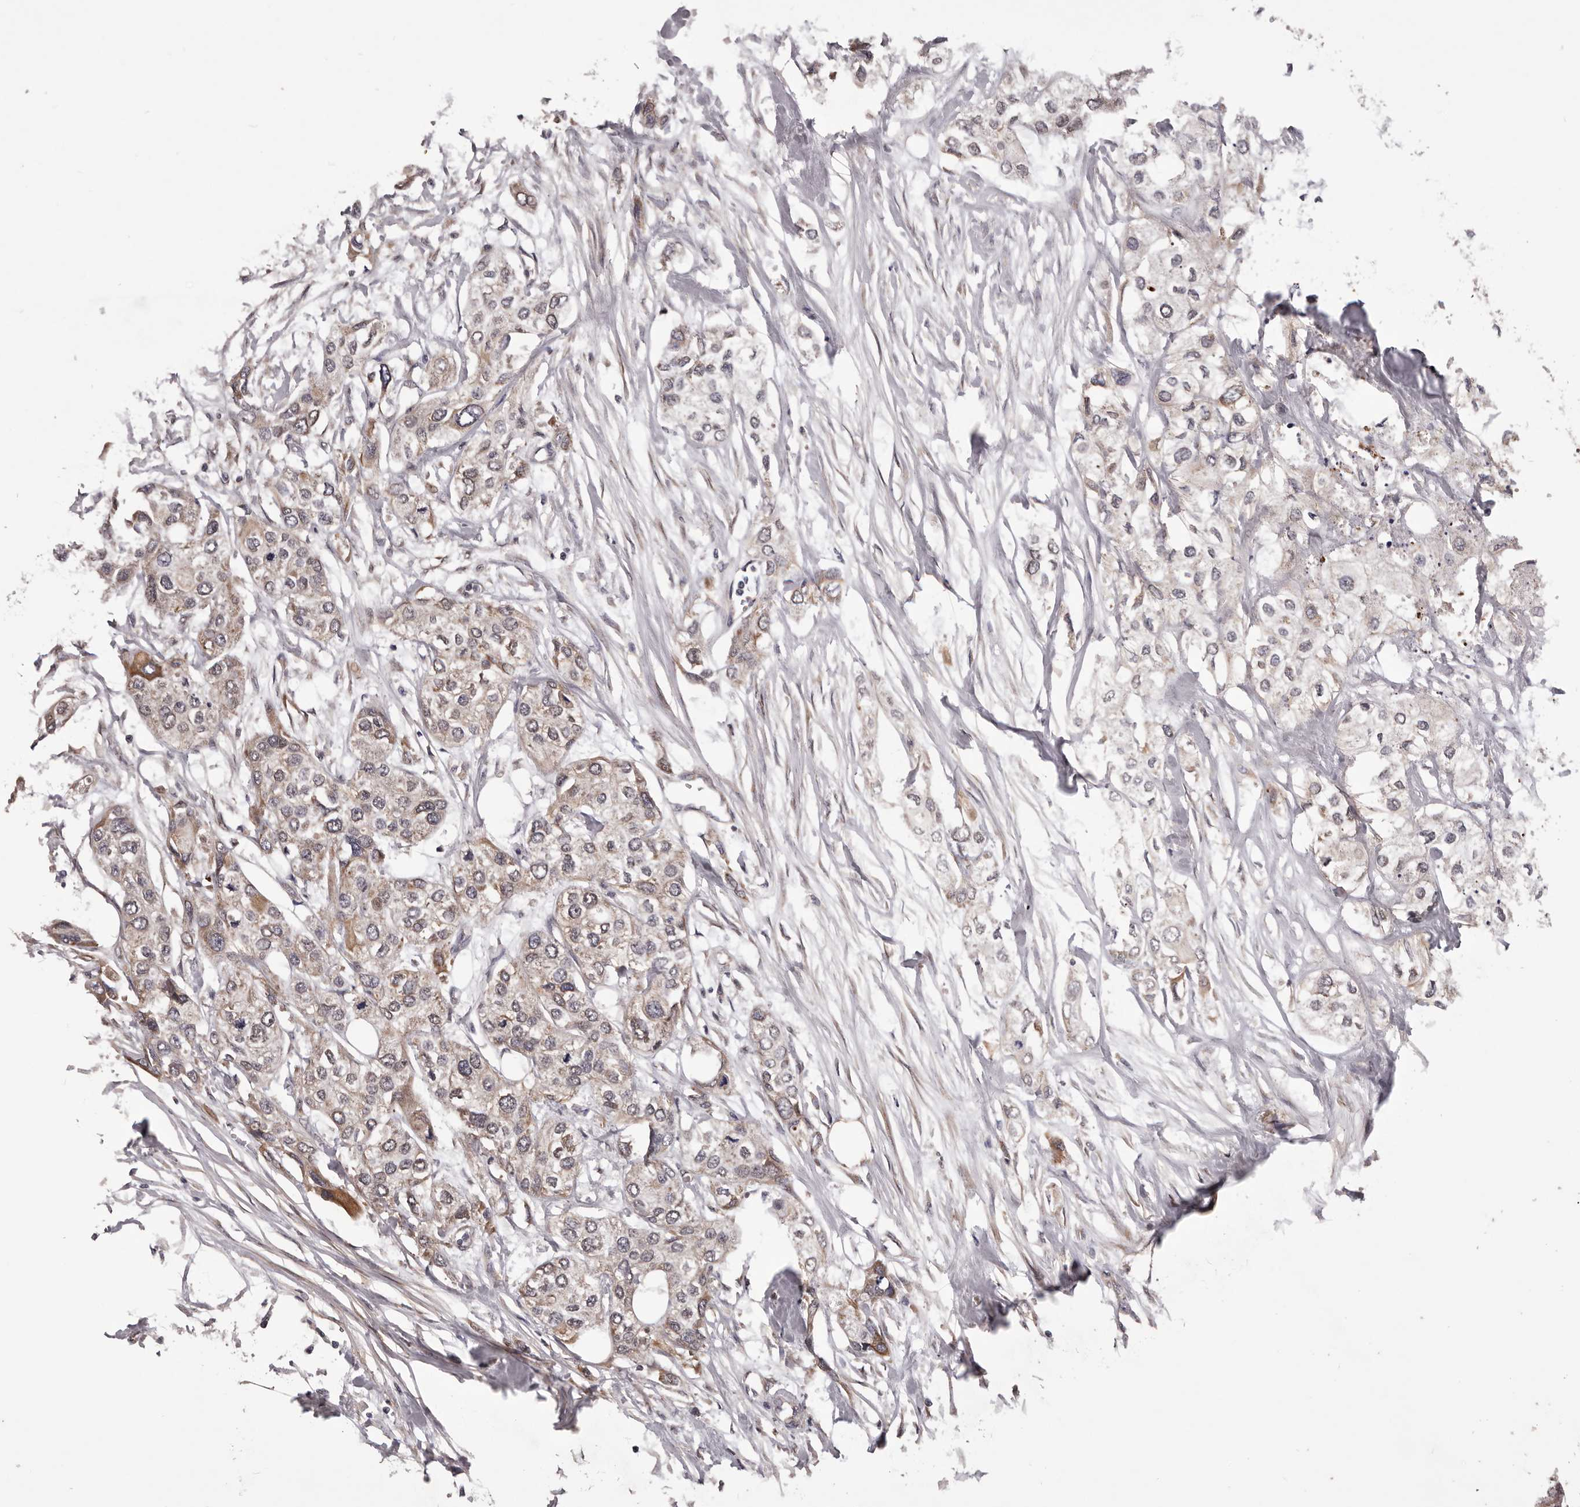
{"staining": {"intensity": "weak", "quantity": "25%-75%", "location": "cytoplasmic/membranous"}, "tissue": "urothelial cancer", "cell_type": "Tumor cells", "image_type": "cancer", "snomed": [{"axis": "morphology", "description": "Urothelial carcinoma, High grade"}, {"axis": "topography", "description": "Urinary bladder"}], "caption": "Immunohistochemistry (IHC) histopathology image of neoplastic tissue: human high-grade urothelial carcinoma stained using IHC shows low levels of weak protein expression localized specifically in the cytoplasmic/membranous of tumor cells, appearing as a cytoplasmic/membranous brown color.", "gene": "CELF3", "patient": {"sex": "male", "age": 64}}